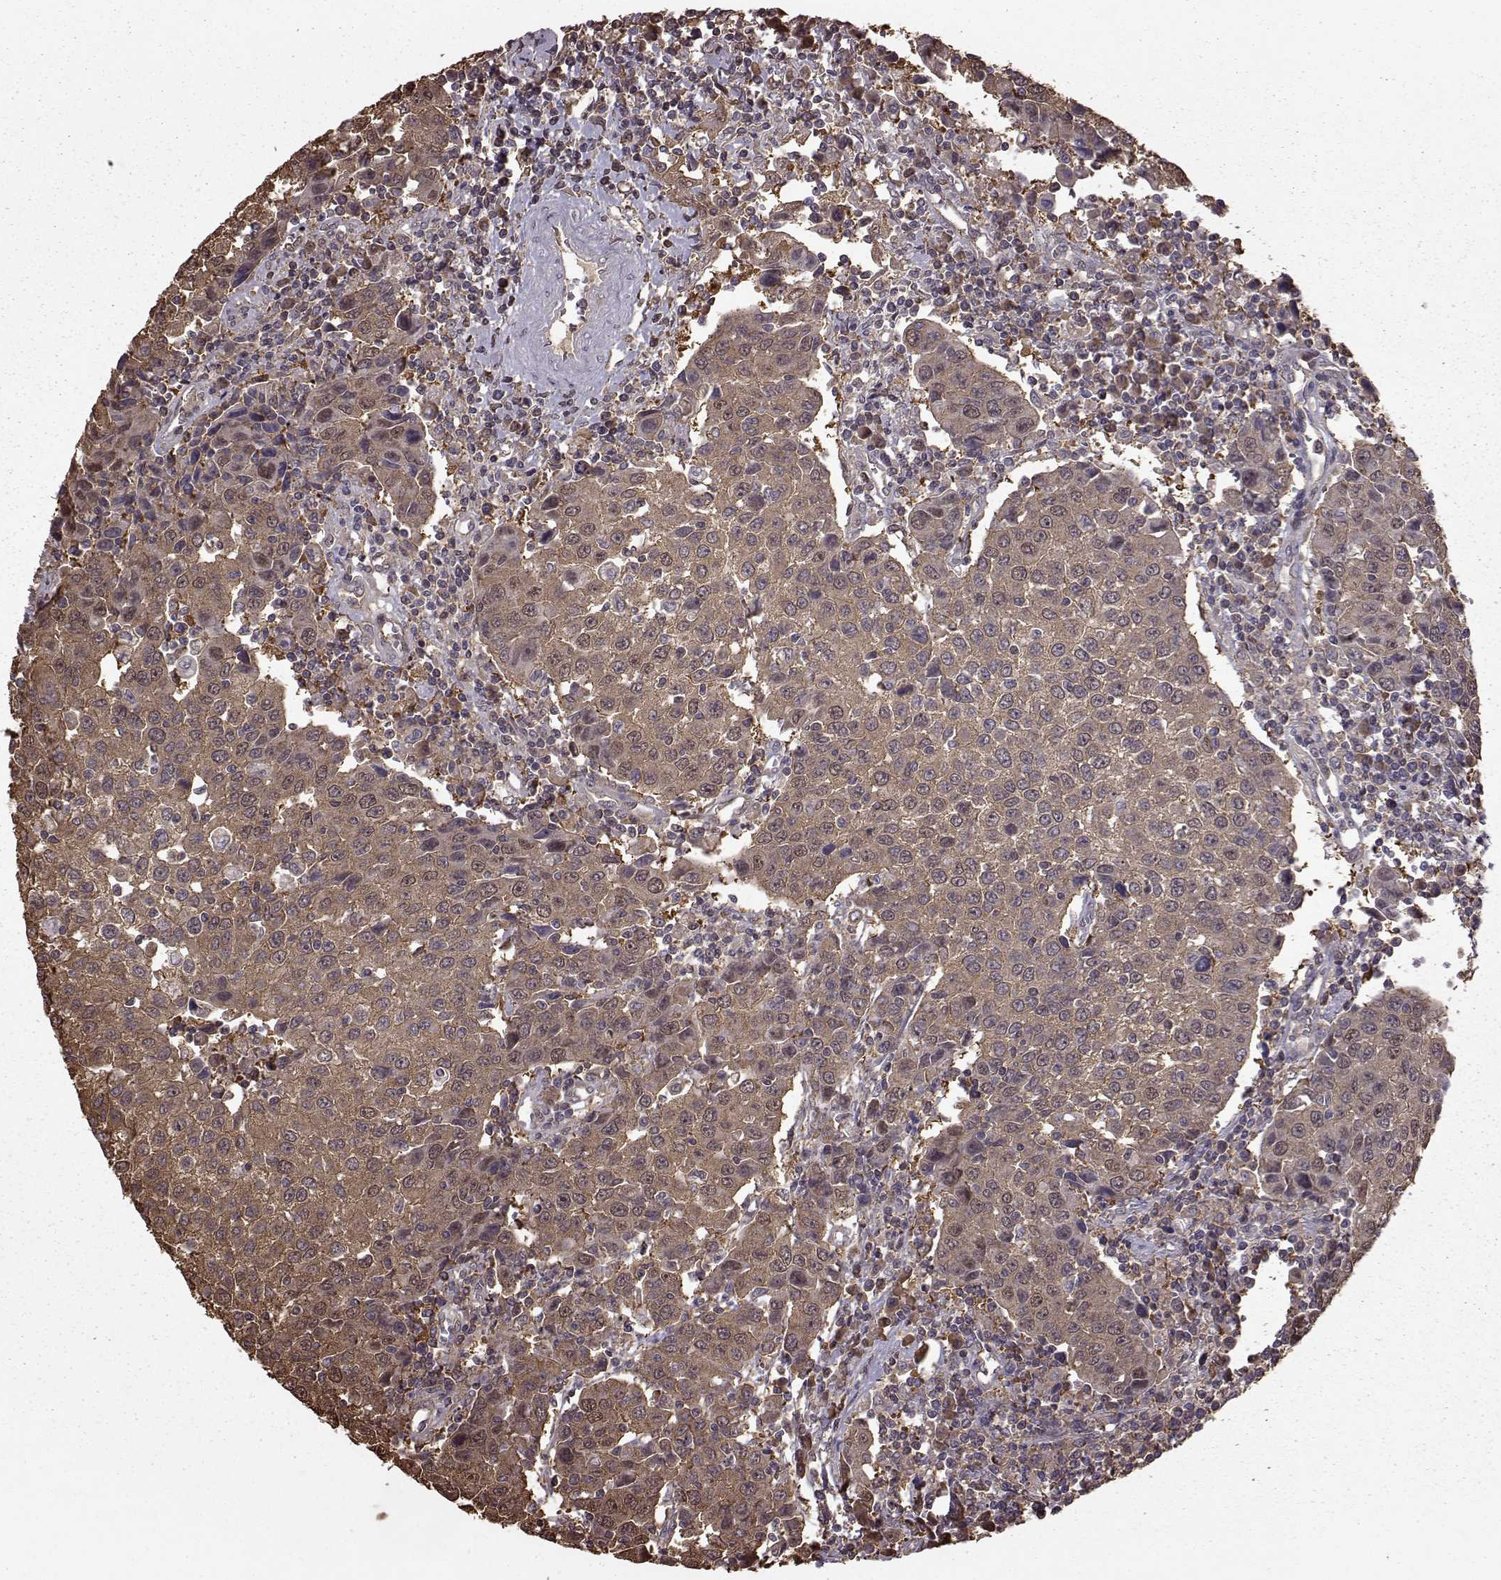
{"staining": {"intensity": "strong", "quantity": "25%-75%", "location": "cytoplasmic/membranous"}, "tissue": "urothelial cancer", "cell_type": "Tumor cells", "image_type": "cancer", "snomed": [{"axis": "morphology", "description": "Urothelial carcinoma, High grade"}, {"axis": "topography", "description": "Urinary bladder"}], "caption": "Urothelial cancer stained with DAB immunohistochemistry (IHC) exhibits high levels of strong cytoplasmic/membranous expression in approximately 25%-75% of tumor cells. The staining was performed using DAB to visualize the protein expression in brown, while the nuclei were stained in blue with hematoxylin (Magnification: 20x).", "gene": "NME1-NME2", "patient": {"sex": "female", "age": 85}}